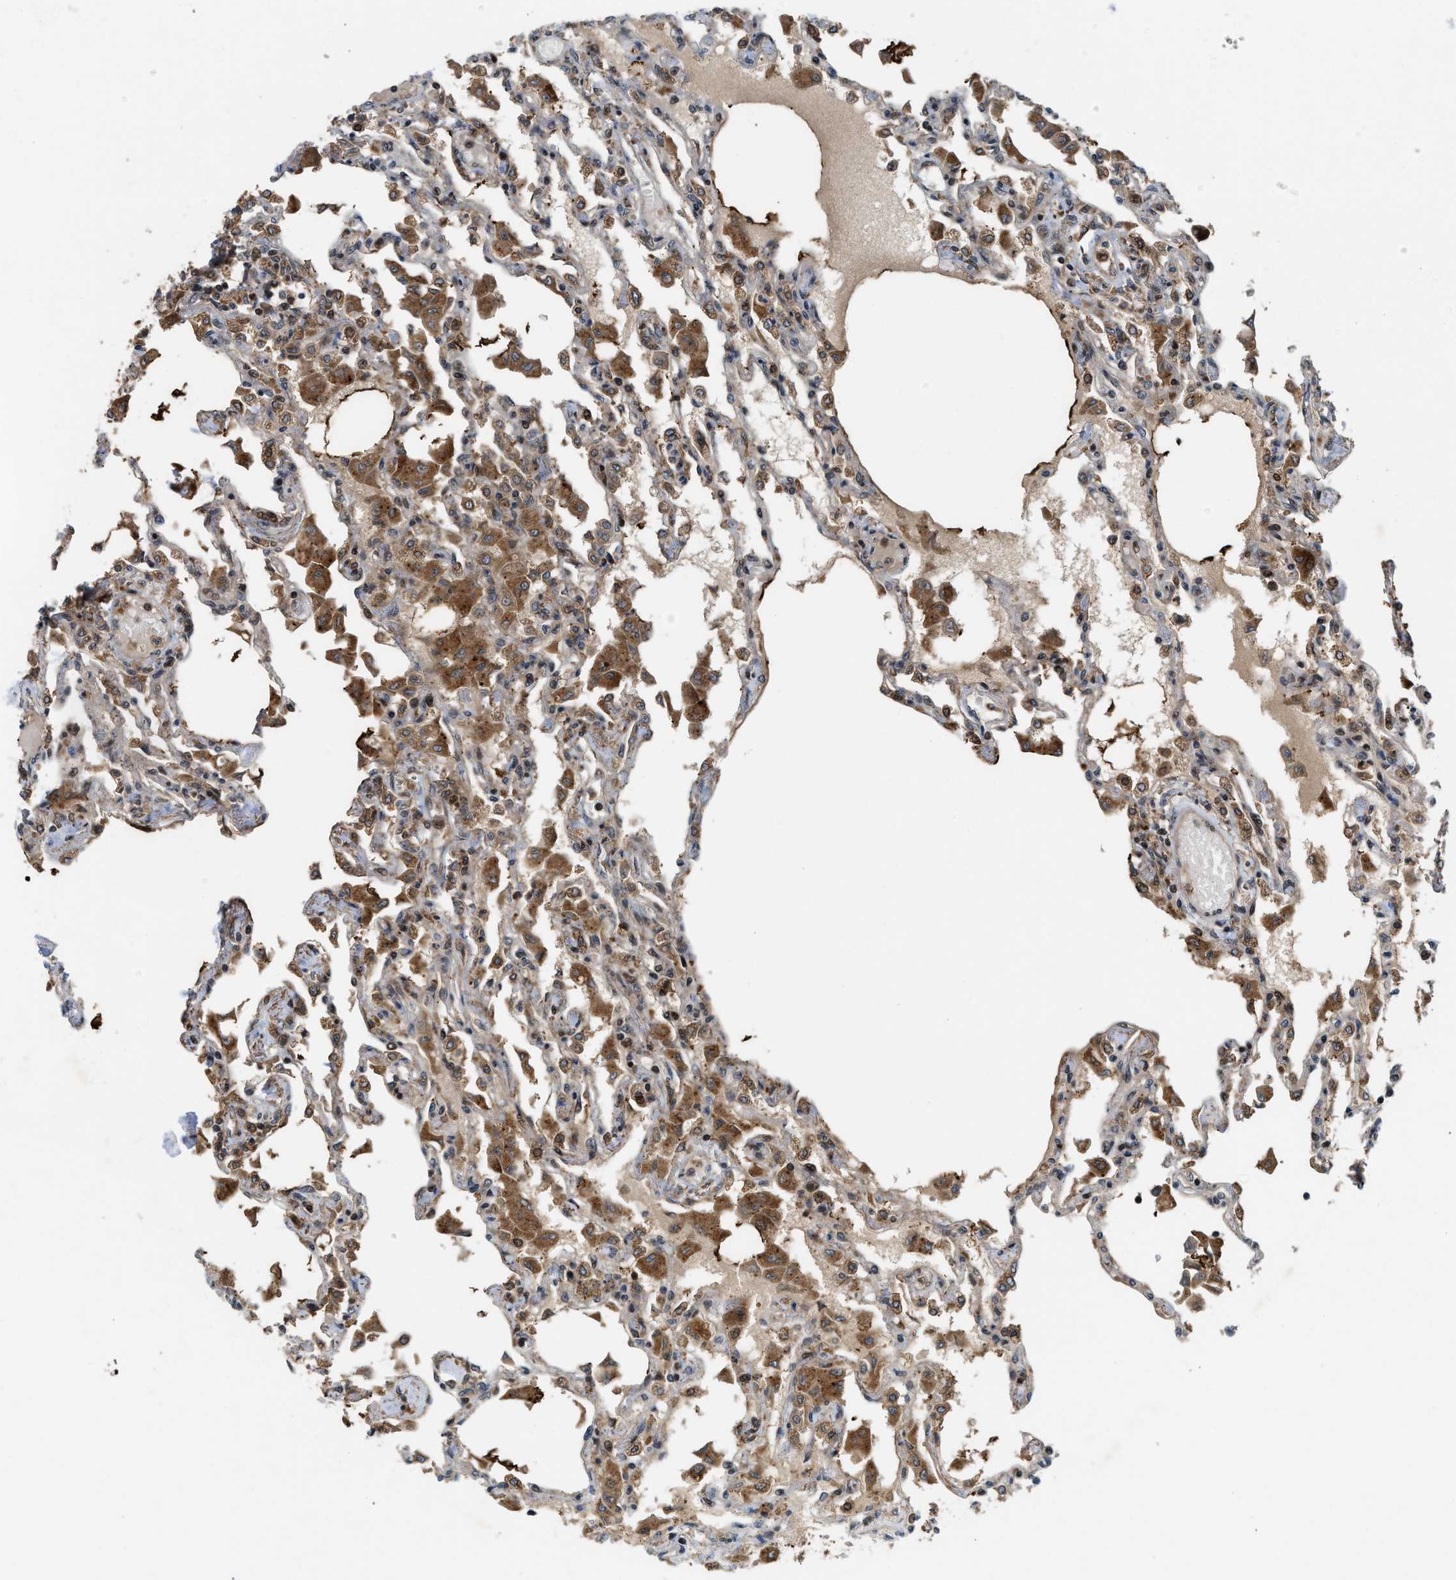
{"staining": {"intensity": "moderate", "quantity": "25%-75%", "location": "cytoplasmic/membranous,nuclear"}, "tissue": "lung", "cell_type": "Alveolar cells", "image_type": "normal", "snomed": [{"axis": "morphology", "description": "Normal tissue, NOS"}, {"axis": "topography", "description": "Bronchus"}, {"axis": "topography", "description": "Lung"}], "caption": "DAB immunohistochemical staining of benign lung displays moderate cytoplasmic/membranous,nuclear protein positivity in about 25%-75% of alveolar cells.", "gene": "DNAJC28", "patient": {"sex": "female", "age": 49}}